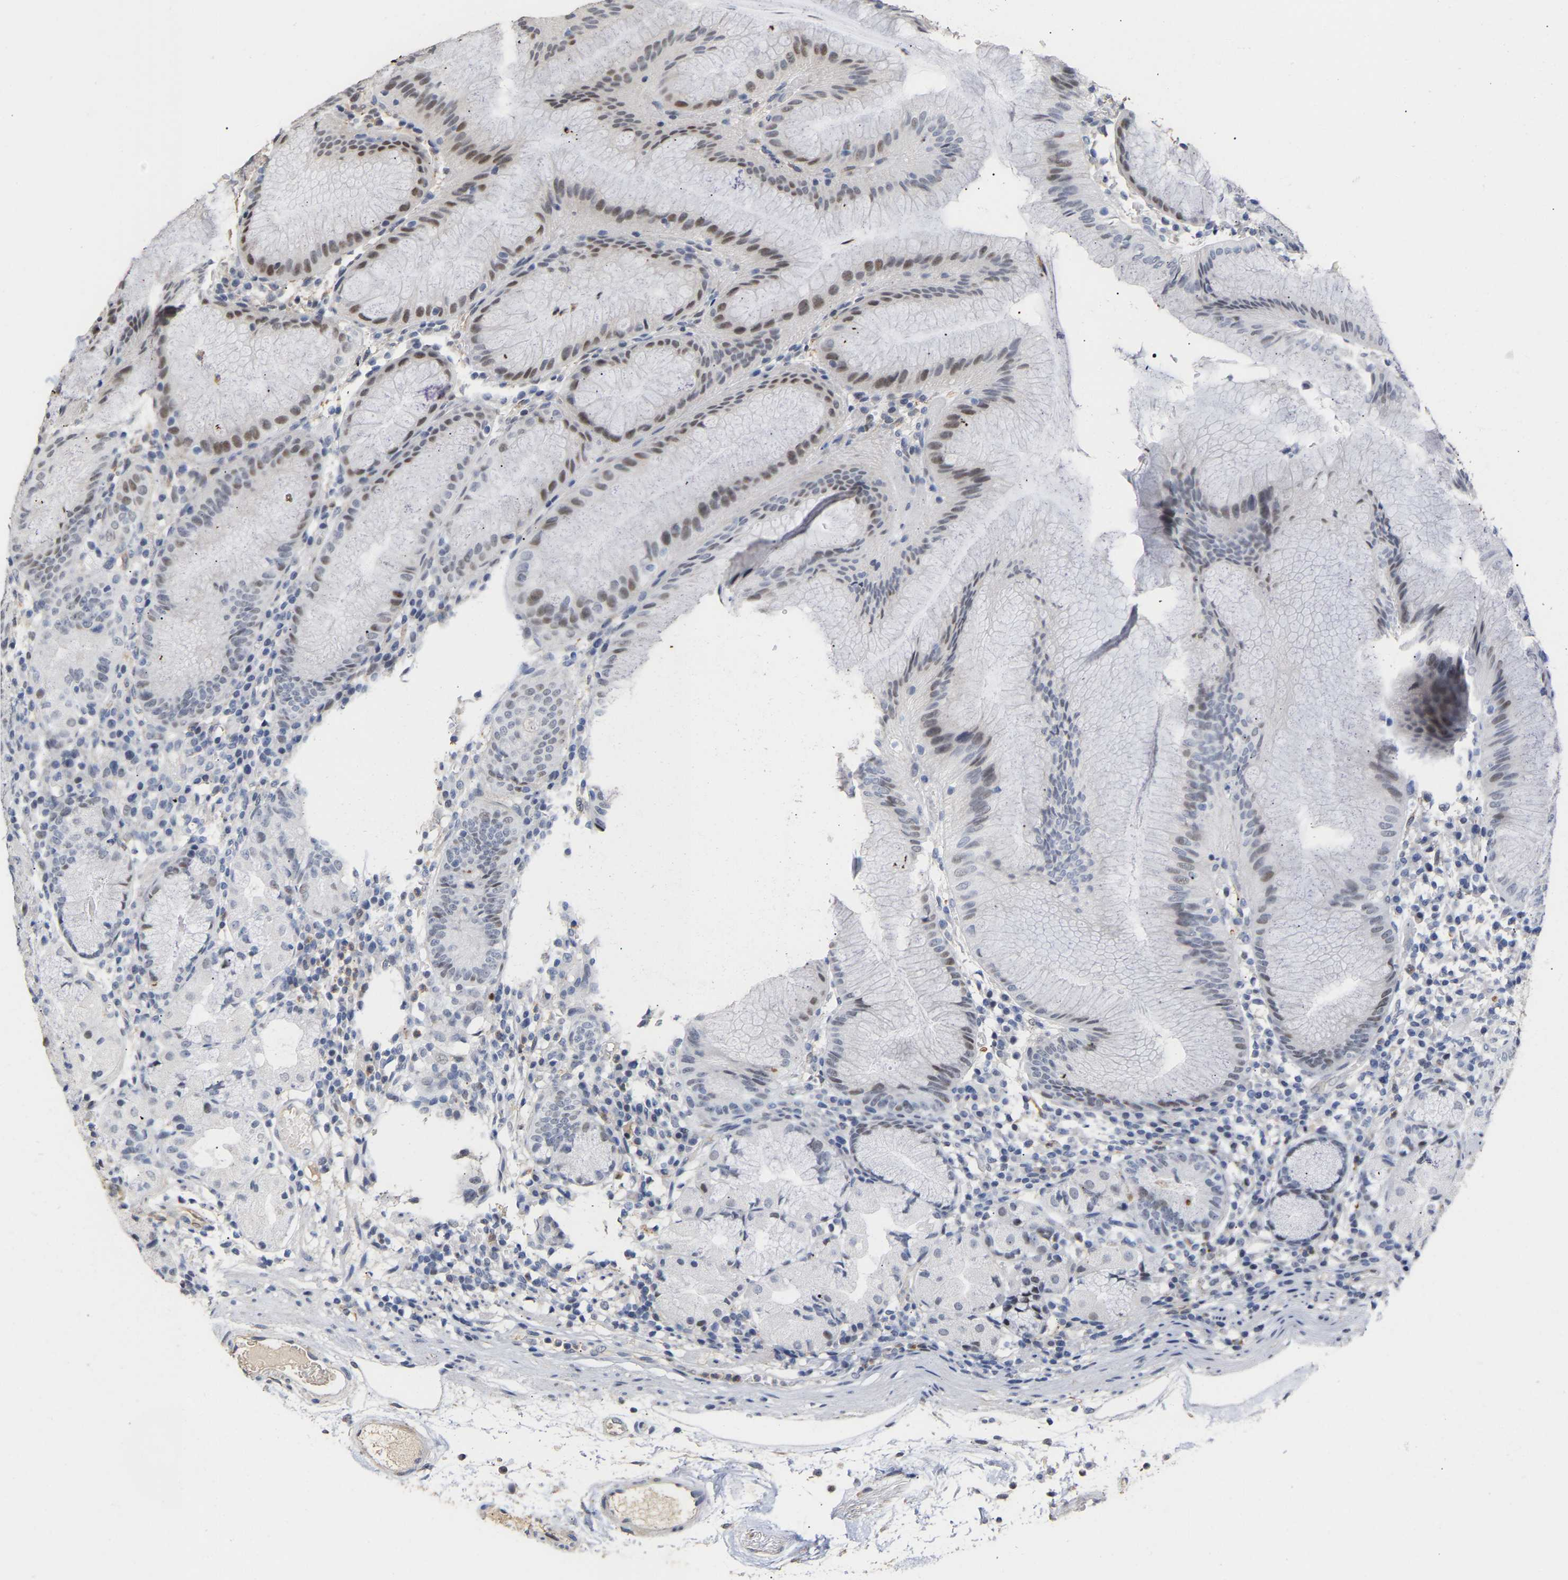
{"staining": {"intensity": "moderate", "quantity": "<25%", "location": "nuclear"}, "tissue": "stomach", "cell_type": "Glandular cells", "image_type": "normal", "snomed": [{"axis": "morphology", "description": "Normal tissue, NOS"}, {"axis": "topography", "description": "Stomach"}, {"axis": "topography", "description": "Stomach, lower"}], "caption": "A low amount of moderate nuclear positivity is seen in about <25% of glandular cells in normal stomach.", "gene": "AMPH", "patient": {"sex": "female", "age": 75}}